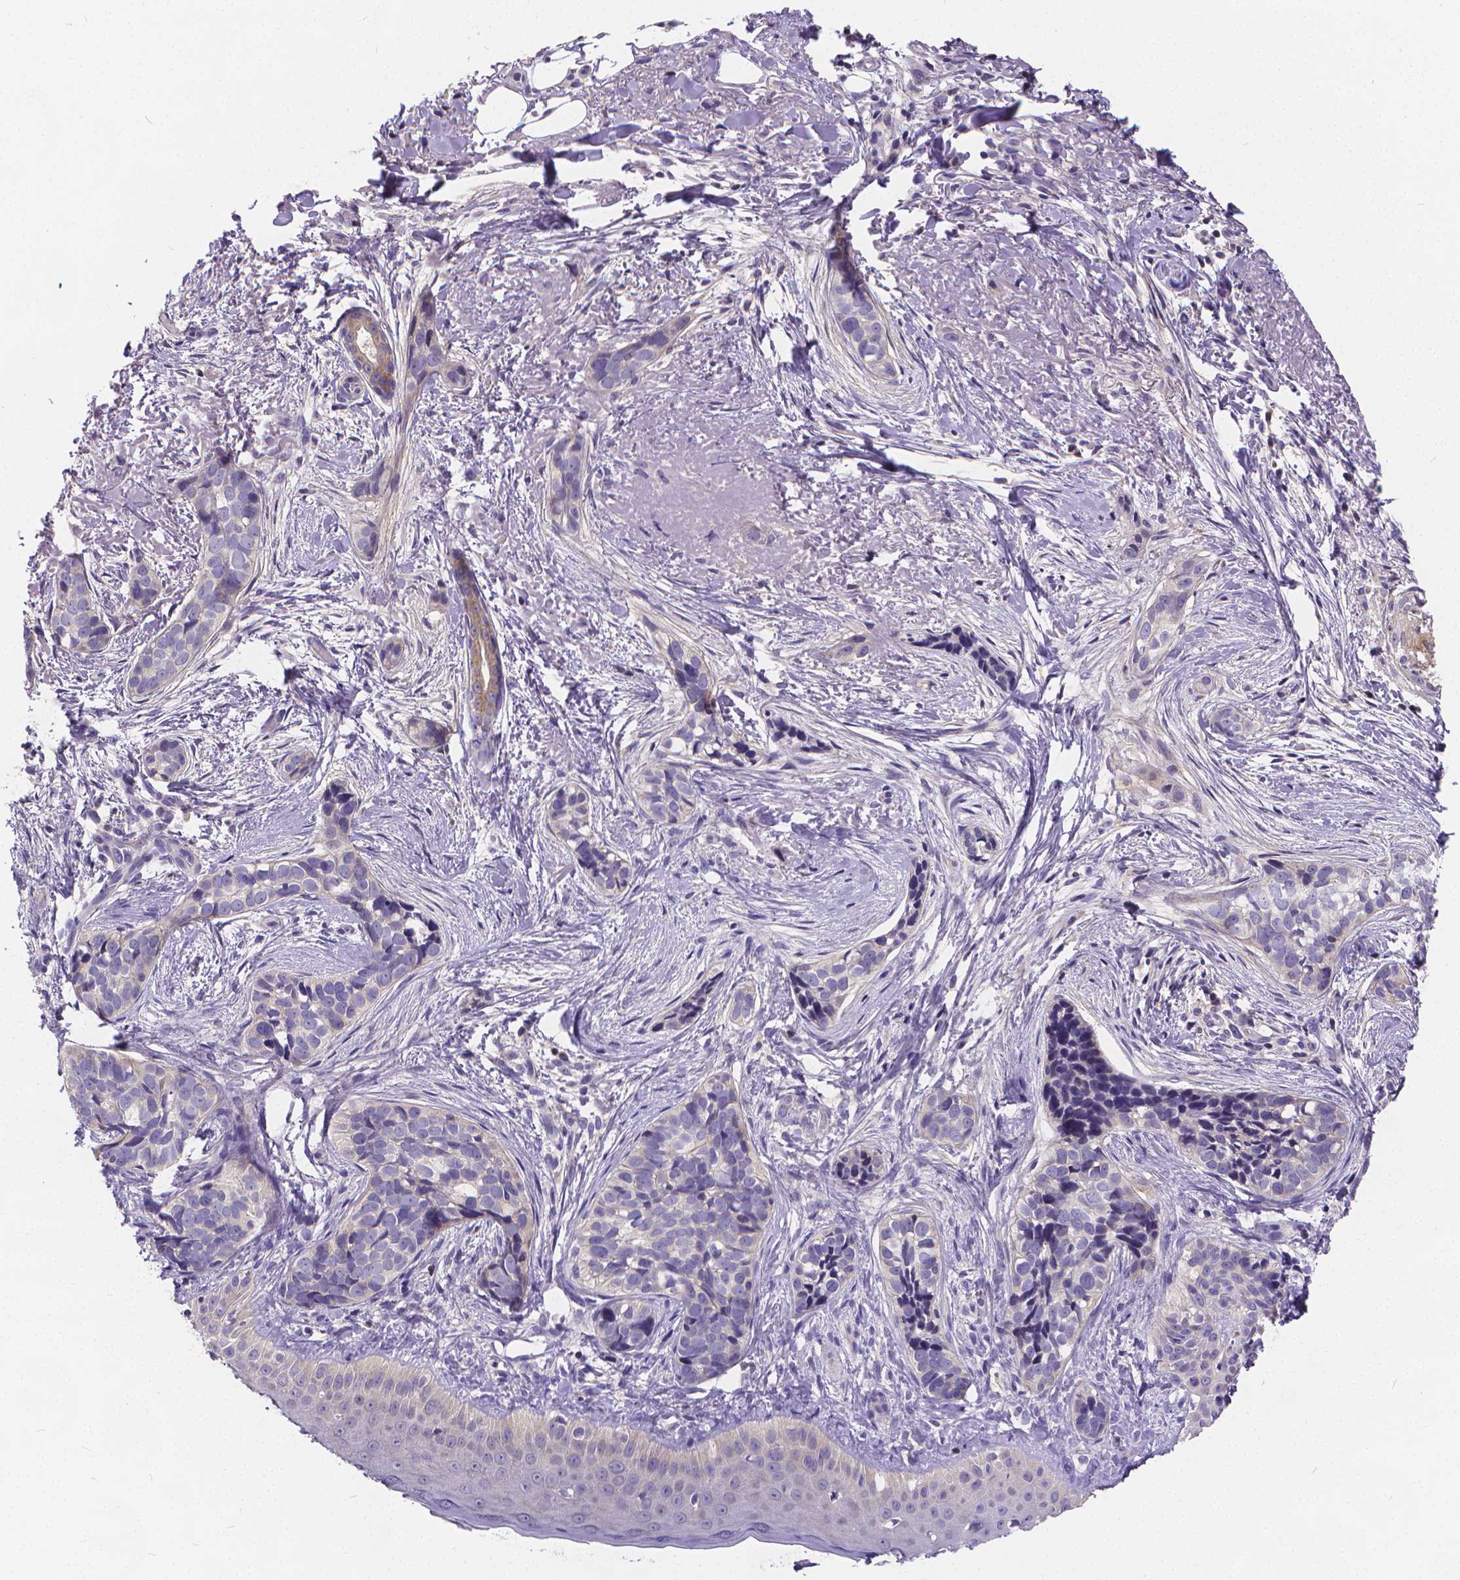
{"staining": {"intensity": "negative", "quantity": "none", "location": "none"}, "tissue": "skin cancer", "cell_type": "Tumor cells", "image_type": "cancer", "snomed": [{"axis": "morphology", "description": "Basal cell carcinoma"}, {"axis": "topography", "description": "Skin"}], "caption": "Tumor cells show no significant expression in skin basal cell carcinoma. (DAB (3,3'-diaminobenzidine) immunohistochemistry (IHC) visualized using brightfield microscopy, high magnification).", "gene": "GLRB", "patient": {"sex": "male", "age": 87}}